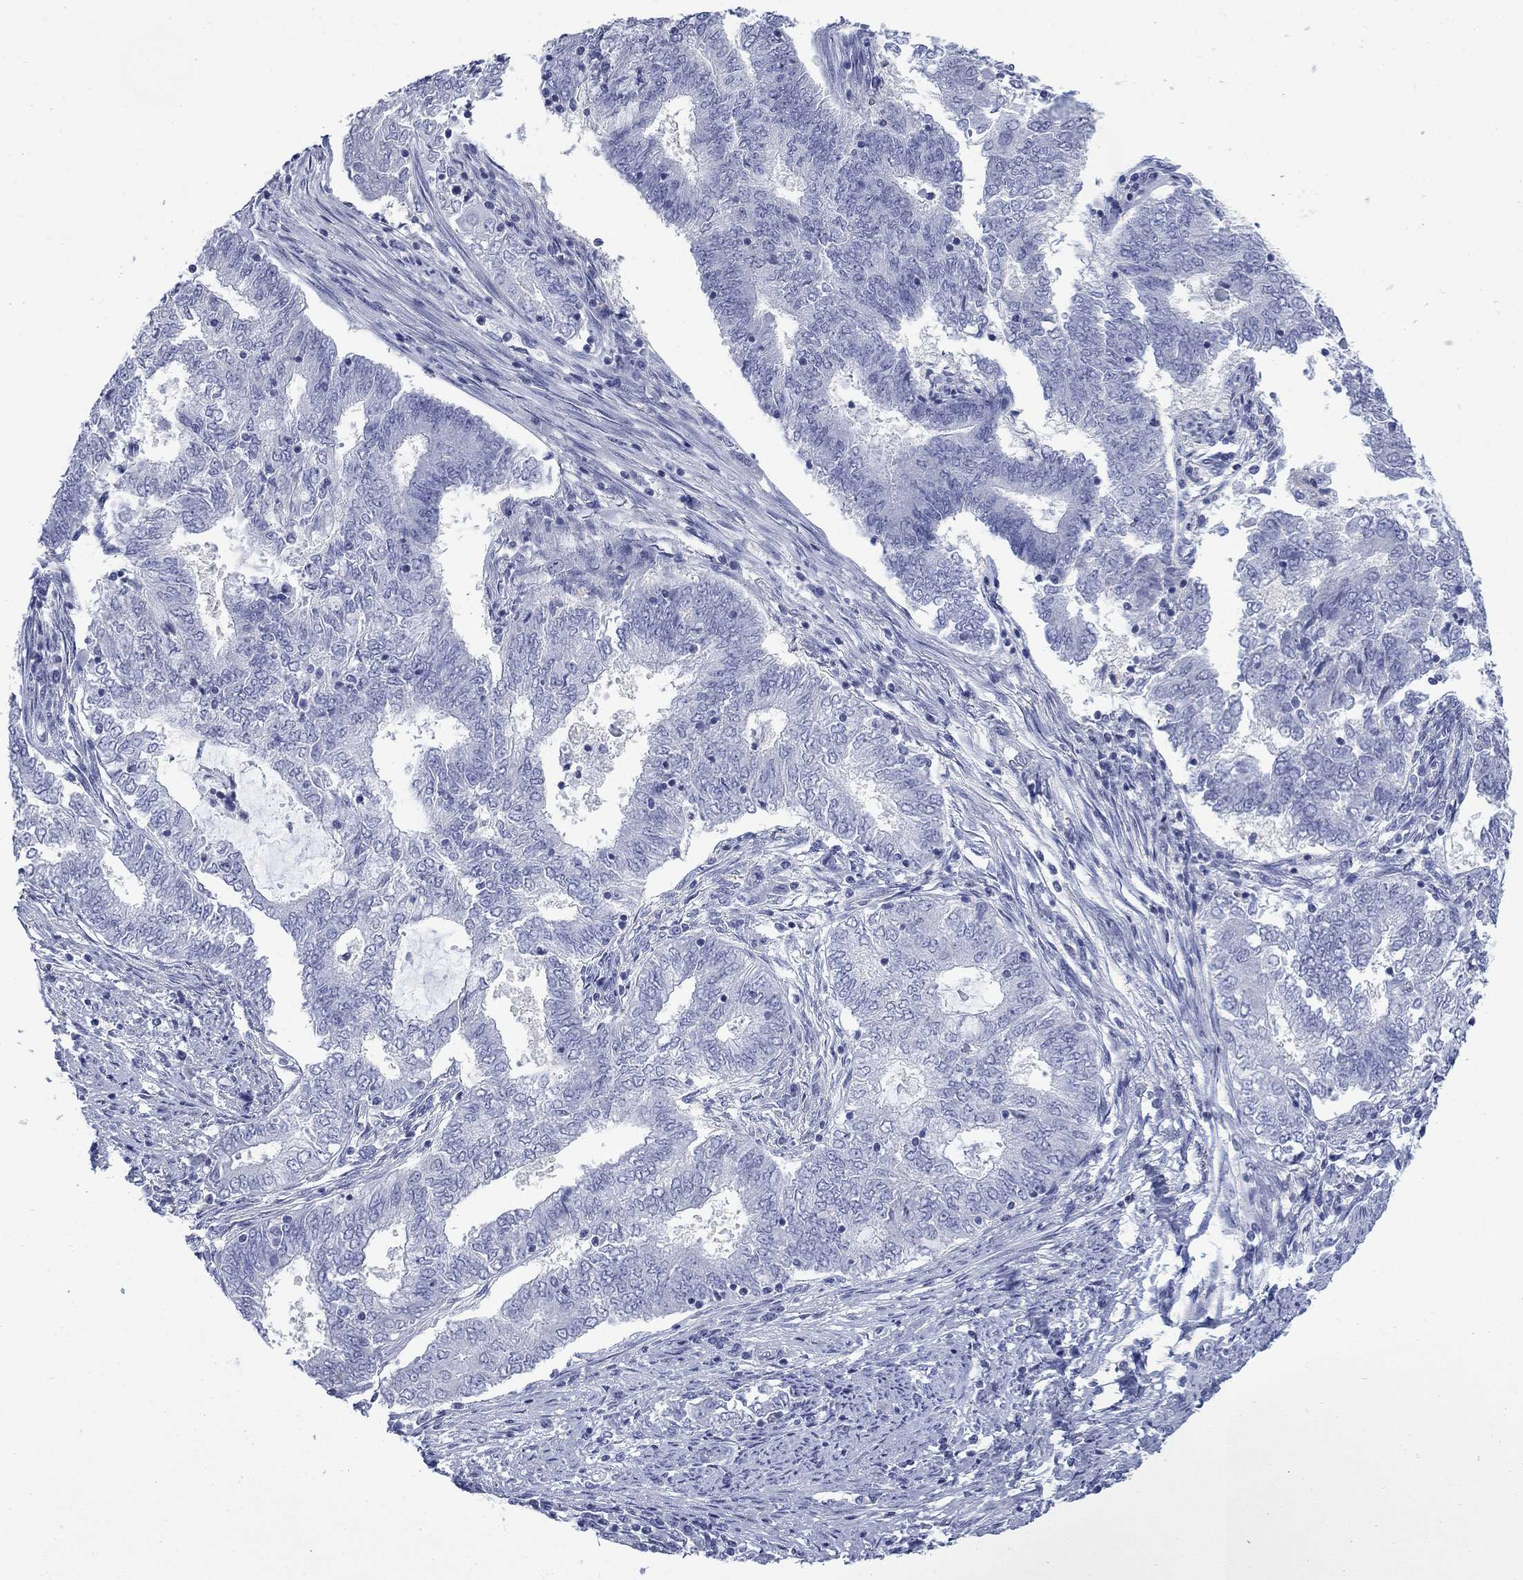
{"staining": {"intensity": "negative", "quantity": "none", "location": "none"}, "tissue": "endometrial cancer", "cell_type": "Tumor cells", "image_type": "cancer", "snomed": [{"axis": "morphology", "description": "Adenocarcinoma, NOS"}, {"axis": "topography", "description": "Endometrium"}], "caption": "Tumor cells show no significant staining in endometrial adenocarcinoma. (Brightfield microscopy of DAB IHC at high magnification).", "gene": "IGF2BP3", "patient": {"sex": "female", "age": 62}}